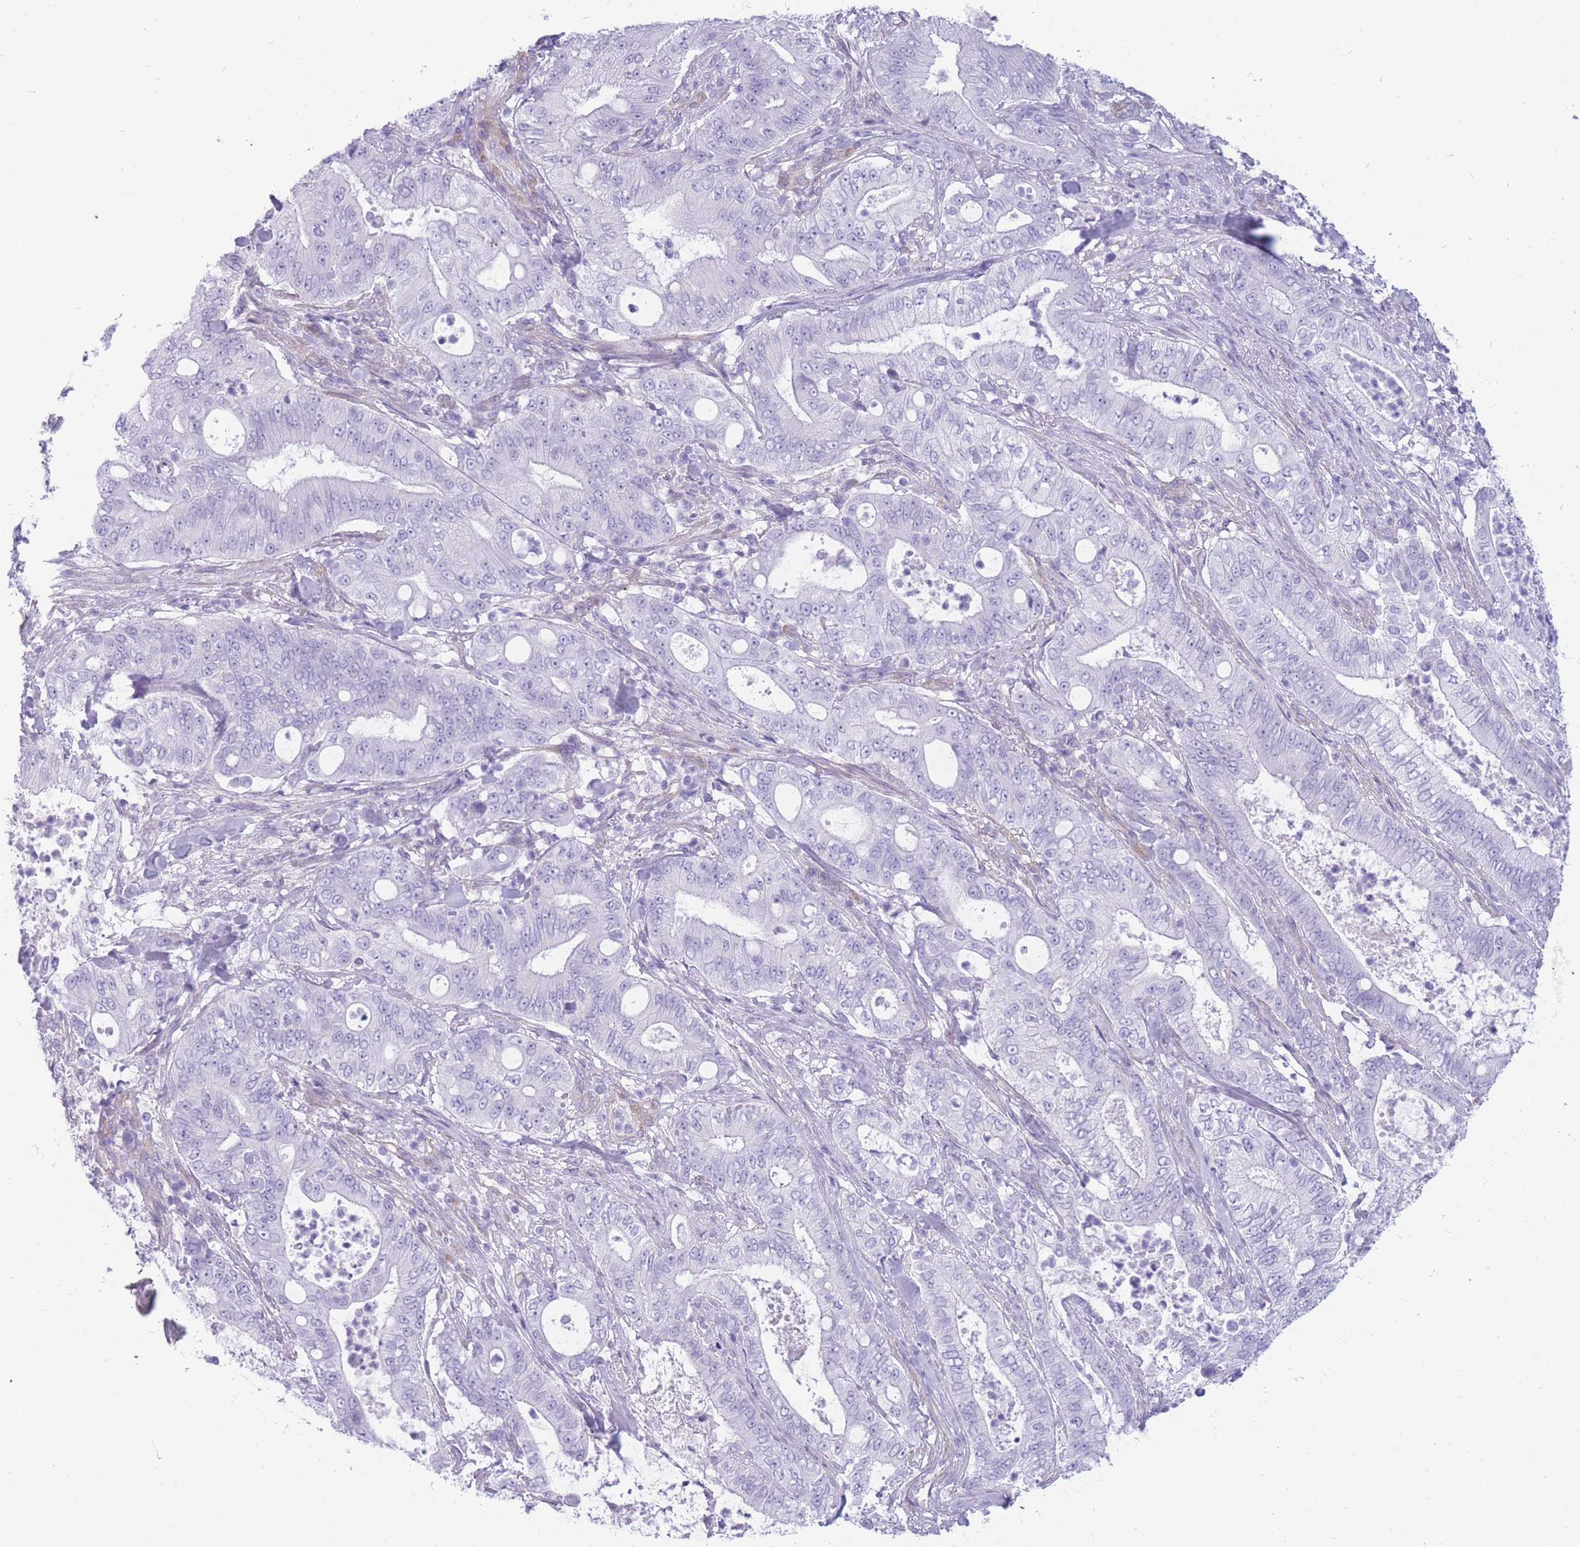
{"staining": {"intensity": "negative", "quantity": "none", "location": "none"}, "tissue": "pancreatic cancer", "cell_type": "Tumor cells", "image_type": "cancer", "snomed": [{"axis": "morphology", "description": "Adenocarcinoma, NOS"}, {"axis": "topography", "description": "Pancreas"}], "caption": "There is no significant staining in tumor cells of pancreatic cancer.", "gene": "MTSS2", "patient": {"sex": "male", "age": 71}}